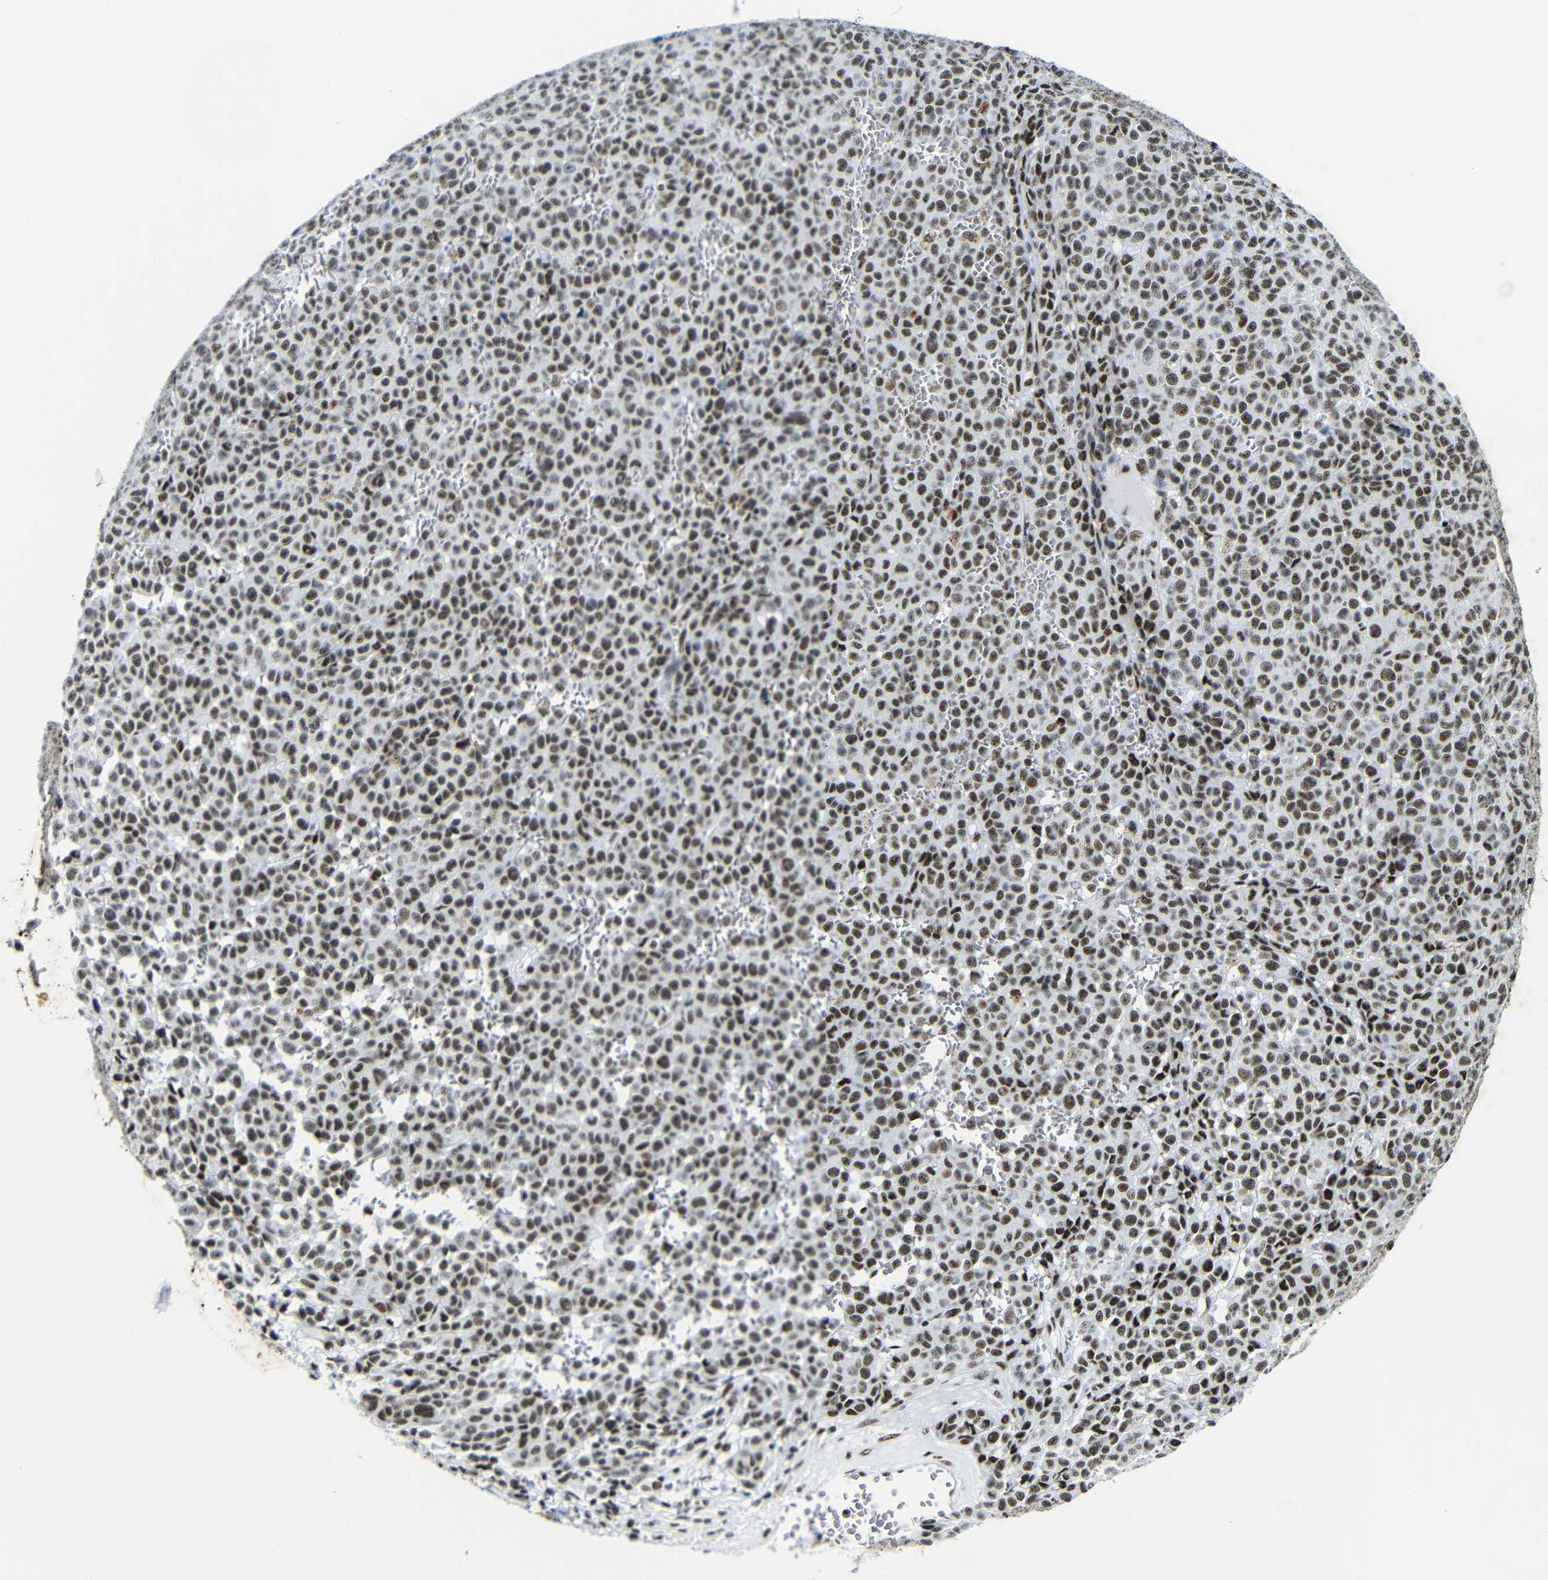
{"staining": {"intensity": "strong", "quantity": ">75%", "location": "nuclear"}, "tissue": "melanoma", "cell_type": "Tumor cells", "image_type": "cancer", "snomed": [{"axis": "morphology", "description": "Malignant melanoma, NOS"}, {"axis": "topography", "description": "Skin"}], "caption": "This is an image of immunohistochemistry staining of malignant melanoma, which shows strong staining in the nuclear of tumor cells.", "gene": "SRSF1", "patient": {"sex": "female", "age": 82}}